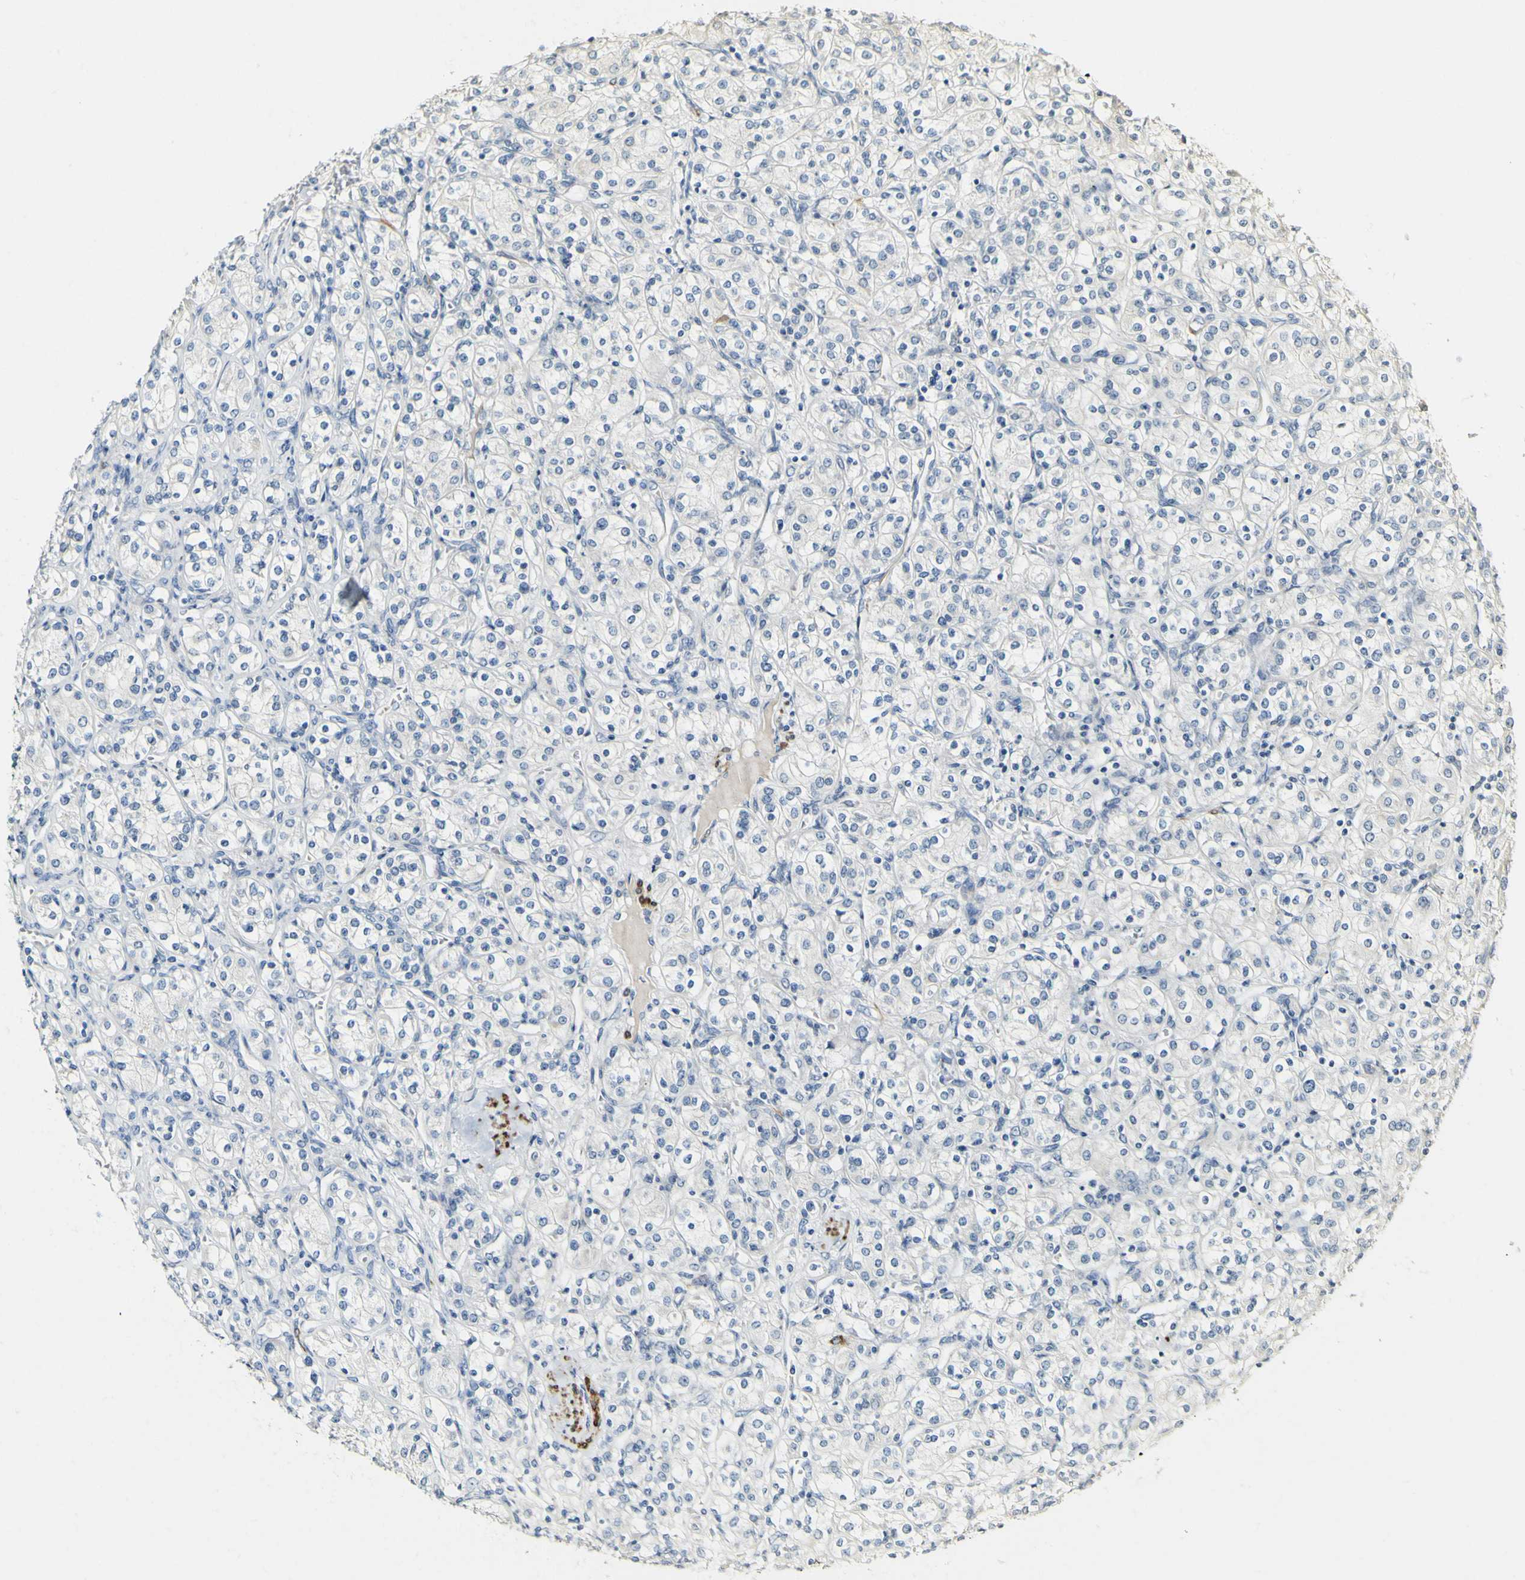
{"staining": {"intensity": "negative", "quantity": "none", "location": "none"}, "tissue": "renal cancer", "cell_type": "Tumor cells", "image_type": "cancer", "snomed": [{"axis": "morphology", "description": "Adenocarcinoma, NOS"}, {"axis": "topography", "description": "Kidney"}], "caption": "A histopathology image of renal cancer stained for a protein demonstrates no brown staining in tumor cells.", "gene": "FMO3", "patient": {"sex": "male", "age": 77}}